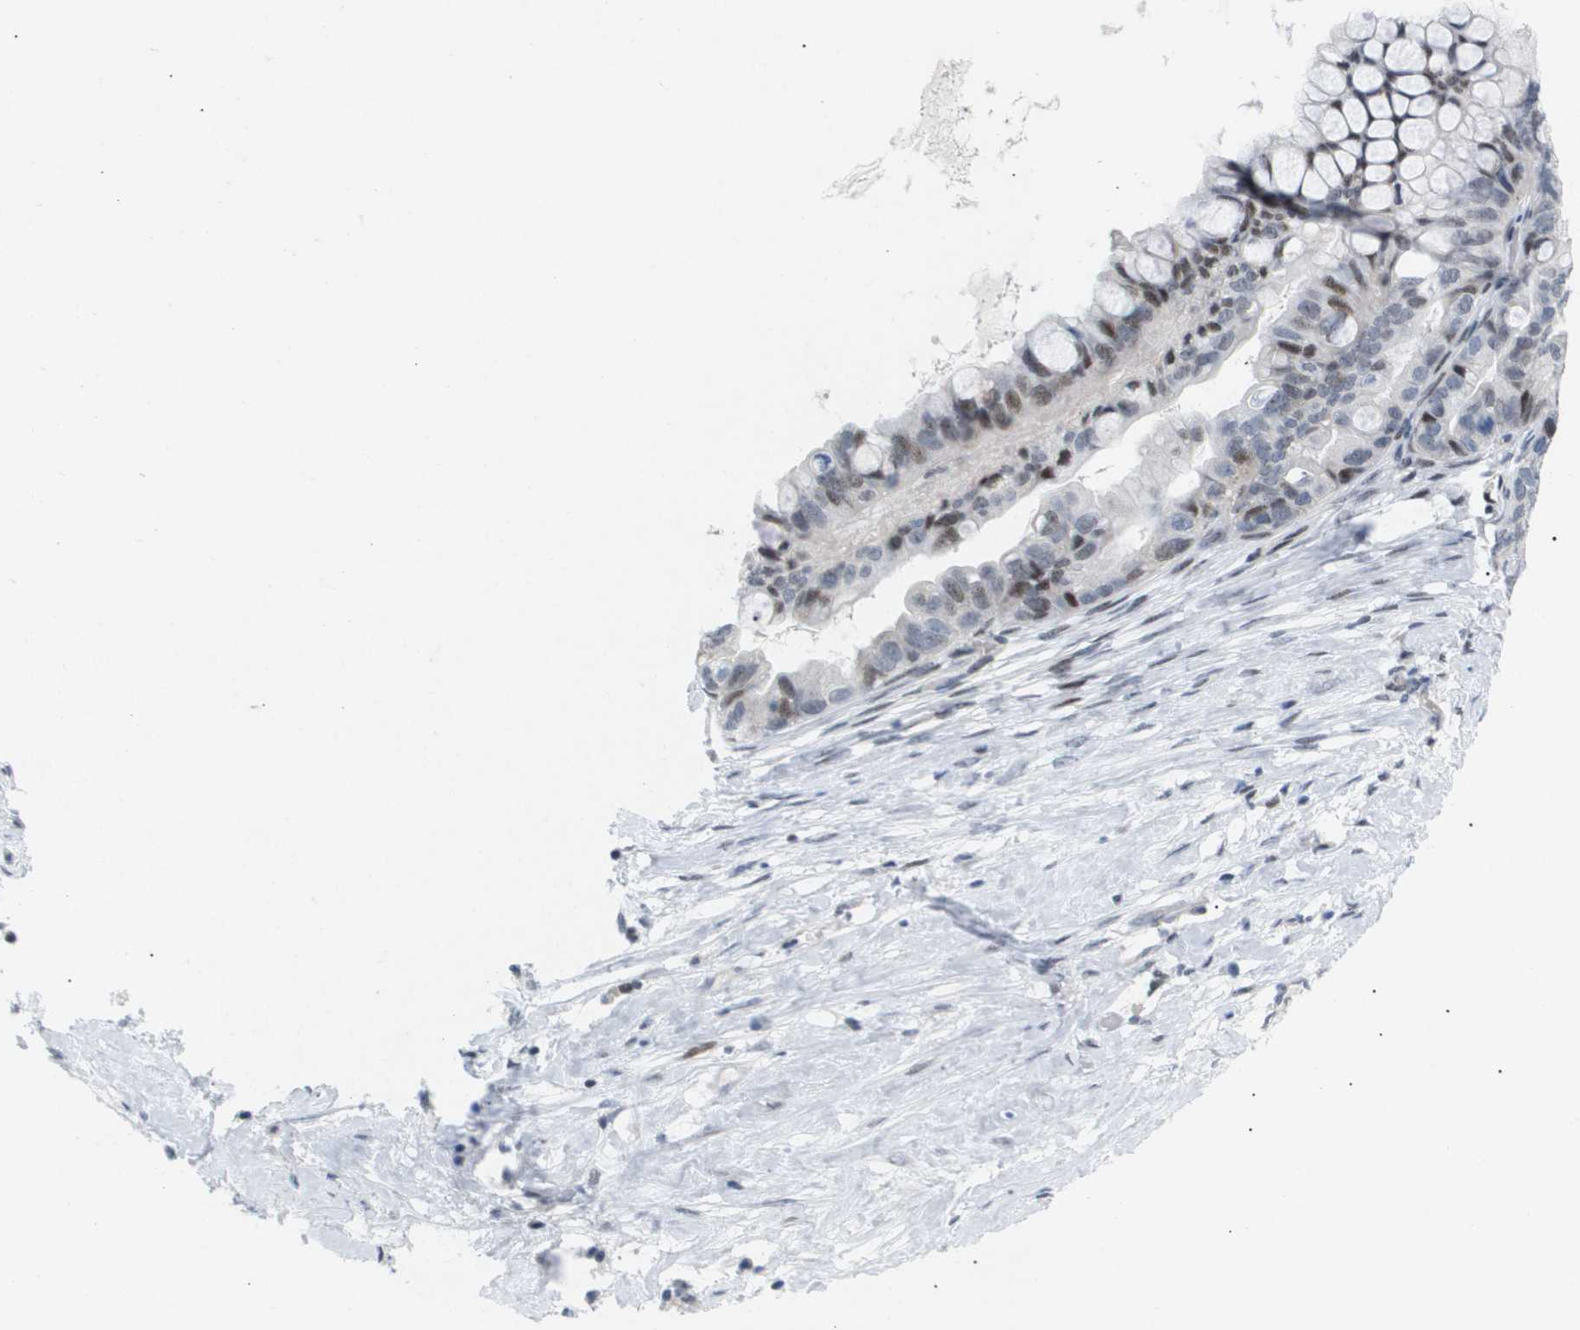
{"staining": {"intensity": "moderate", "quantity": "25%-75%", "location": "nuclear"}, "tissue": "ovarian cancer", "cell_type": "Tumor cells", "image_type": "cancer", "snomed": [{"axis": "morphology", "description": "Cystadenocarcinoma, mucinous, NOS"}, {"axis": "topography", "description": "Ovary"}], "caption": "Immunohistochemistry of mucinous cystadenocarcinoma (ovarian) reveals medium levels of moderate nuclear positivity in approximately 25%-75% of tumor cells.", "gene": "PPARD", "patient": {"sex": "female", "age": 80}}